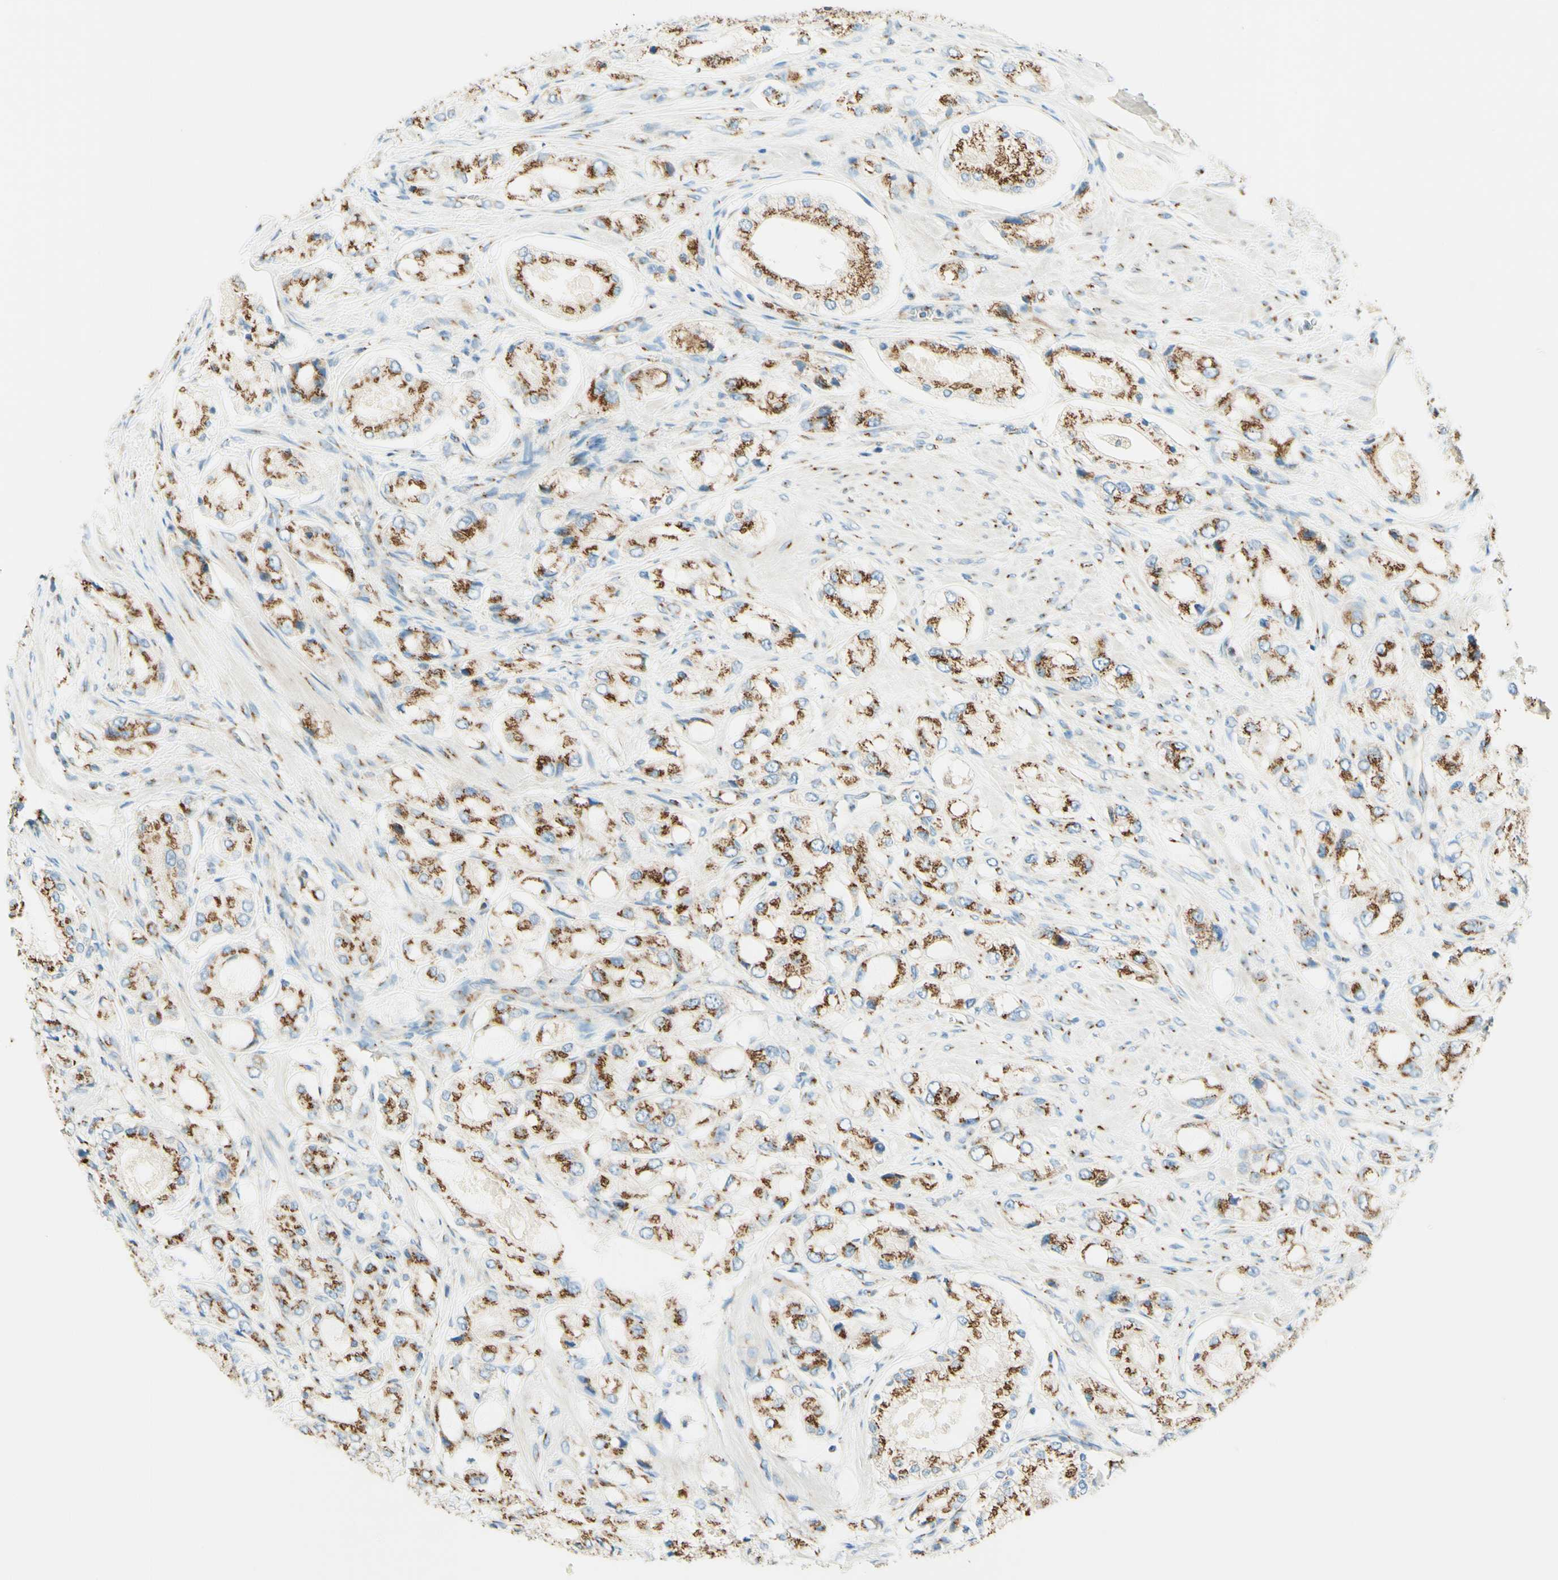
{"staining": {"intensity": "strong", "quantity": ">75%", "location": "cytoplasmic/membranous"}, "tissue": "prostate cancer", "cell_type": "Tumor cells", "image_type": "cancer", "snomed": [{"axis": "morphology", "description": "Adenocarcinoma, High grade"}, {"axis": "topography", "description": "Prostate"}], "caption": "Prostate cancer (high-grade adenocarcinoma) was stained to show a protein in brown. There is high levels of strong cytoplasmic/membranous positivity in approximately >75% of tumor cells. The staining is performed using DAB brown chromogen to label protein expression. The nuclei are counter-stained blue using hematoxylin.", "gene": "GOLGB1", "patient": {"sex": "male", "age": 65}}